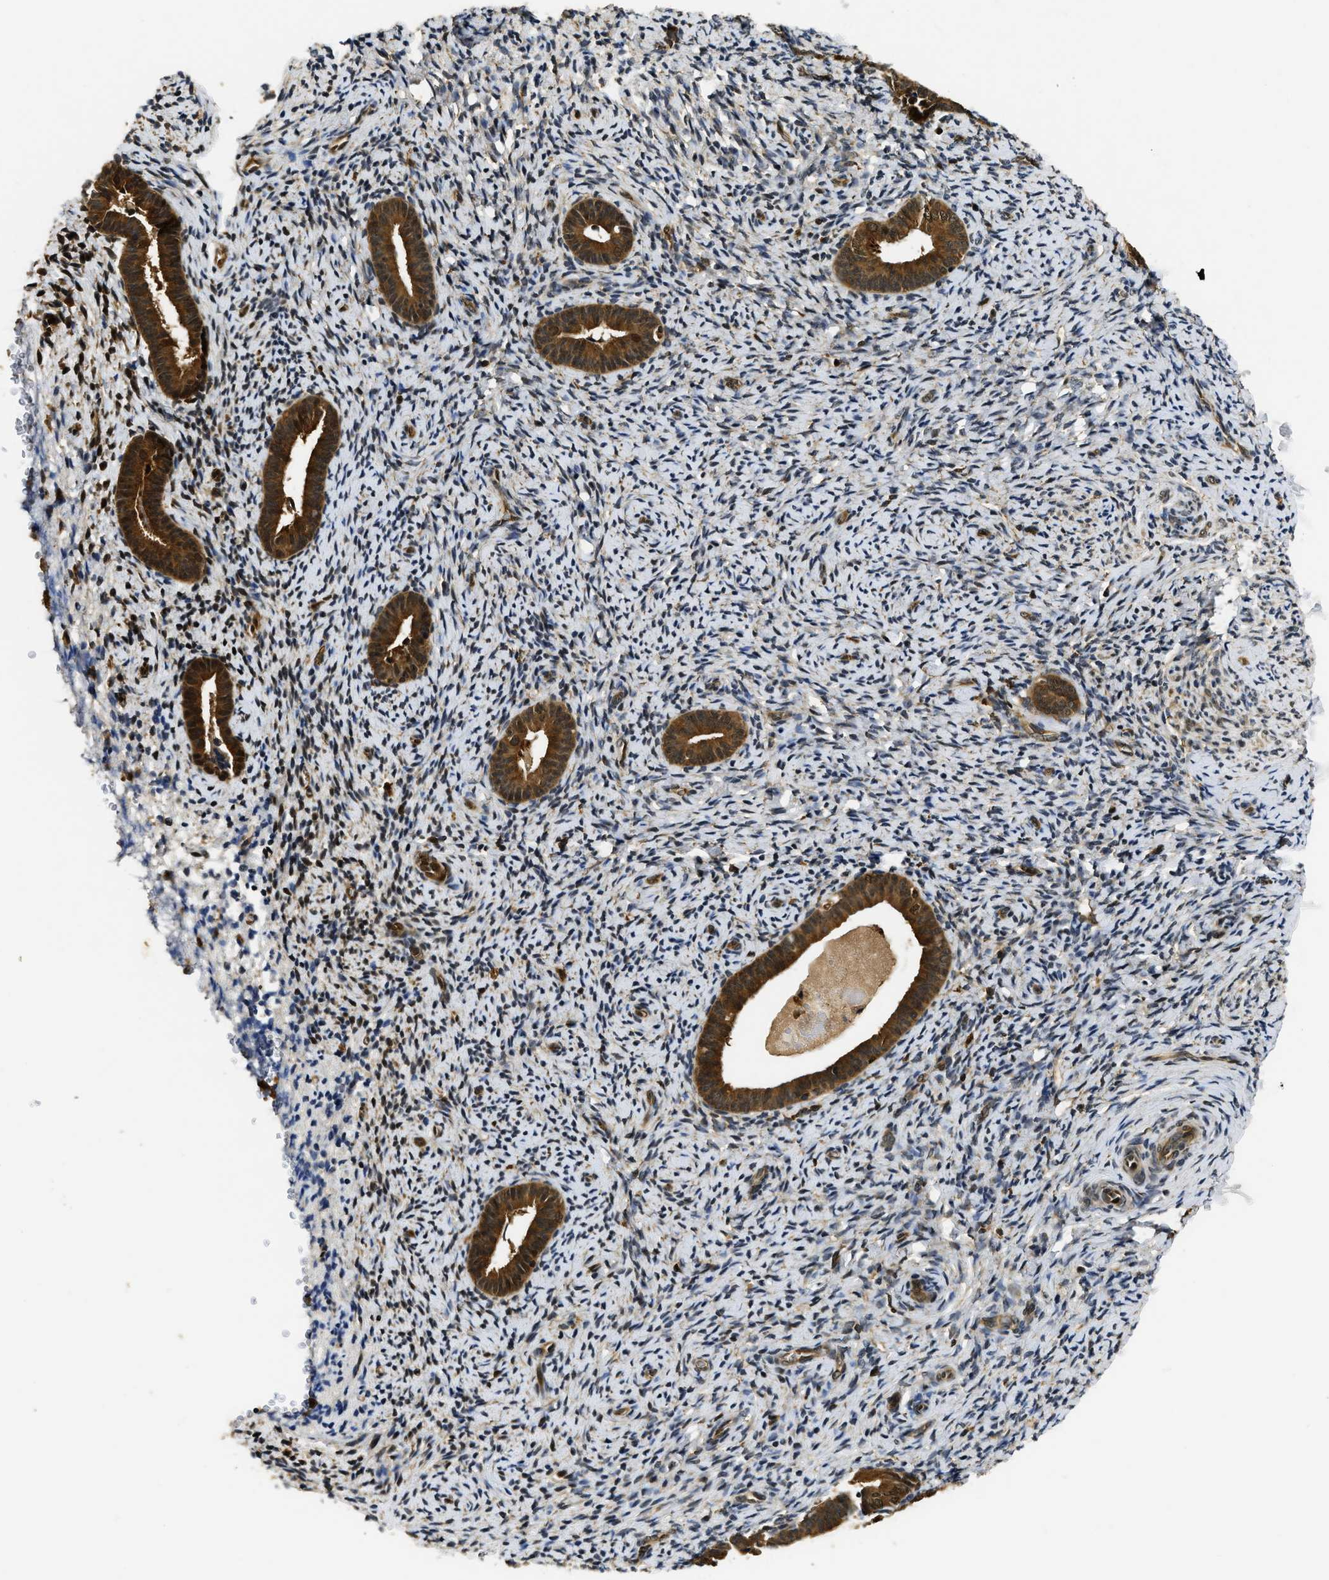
{"staining": {"intensity": "moderate", "quantity": "<25%", "location": "cytoplasmic/membranous"}, "tissue": "endometrium", "cell_type": "Cells in endometrial stroma", "image_type": "normal", "snomed": [{"axis": "morphology", "description": "Normal tissue, NOS"}, {"axis": "topography", "description": "Endometrium"}], "caption": "Endometrium stained with immunohistochemistry exhibits moderate cytoplasmic/membranous expression in approximately <25% of cells in endometrial stroma. (DAB (3,3'-diaminobenzidine) = brown stain, brightfield microscopy at high magnification).", "gene": "ADSL", "patient": {"sex": "female", "age": 51}}